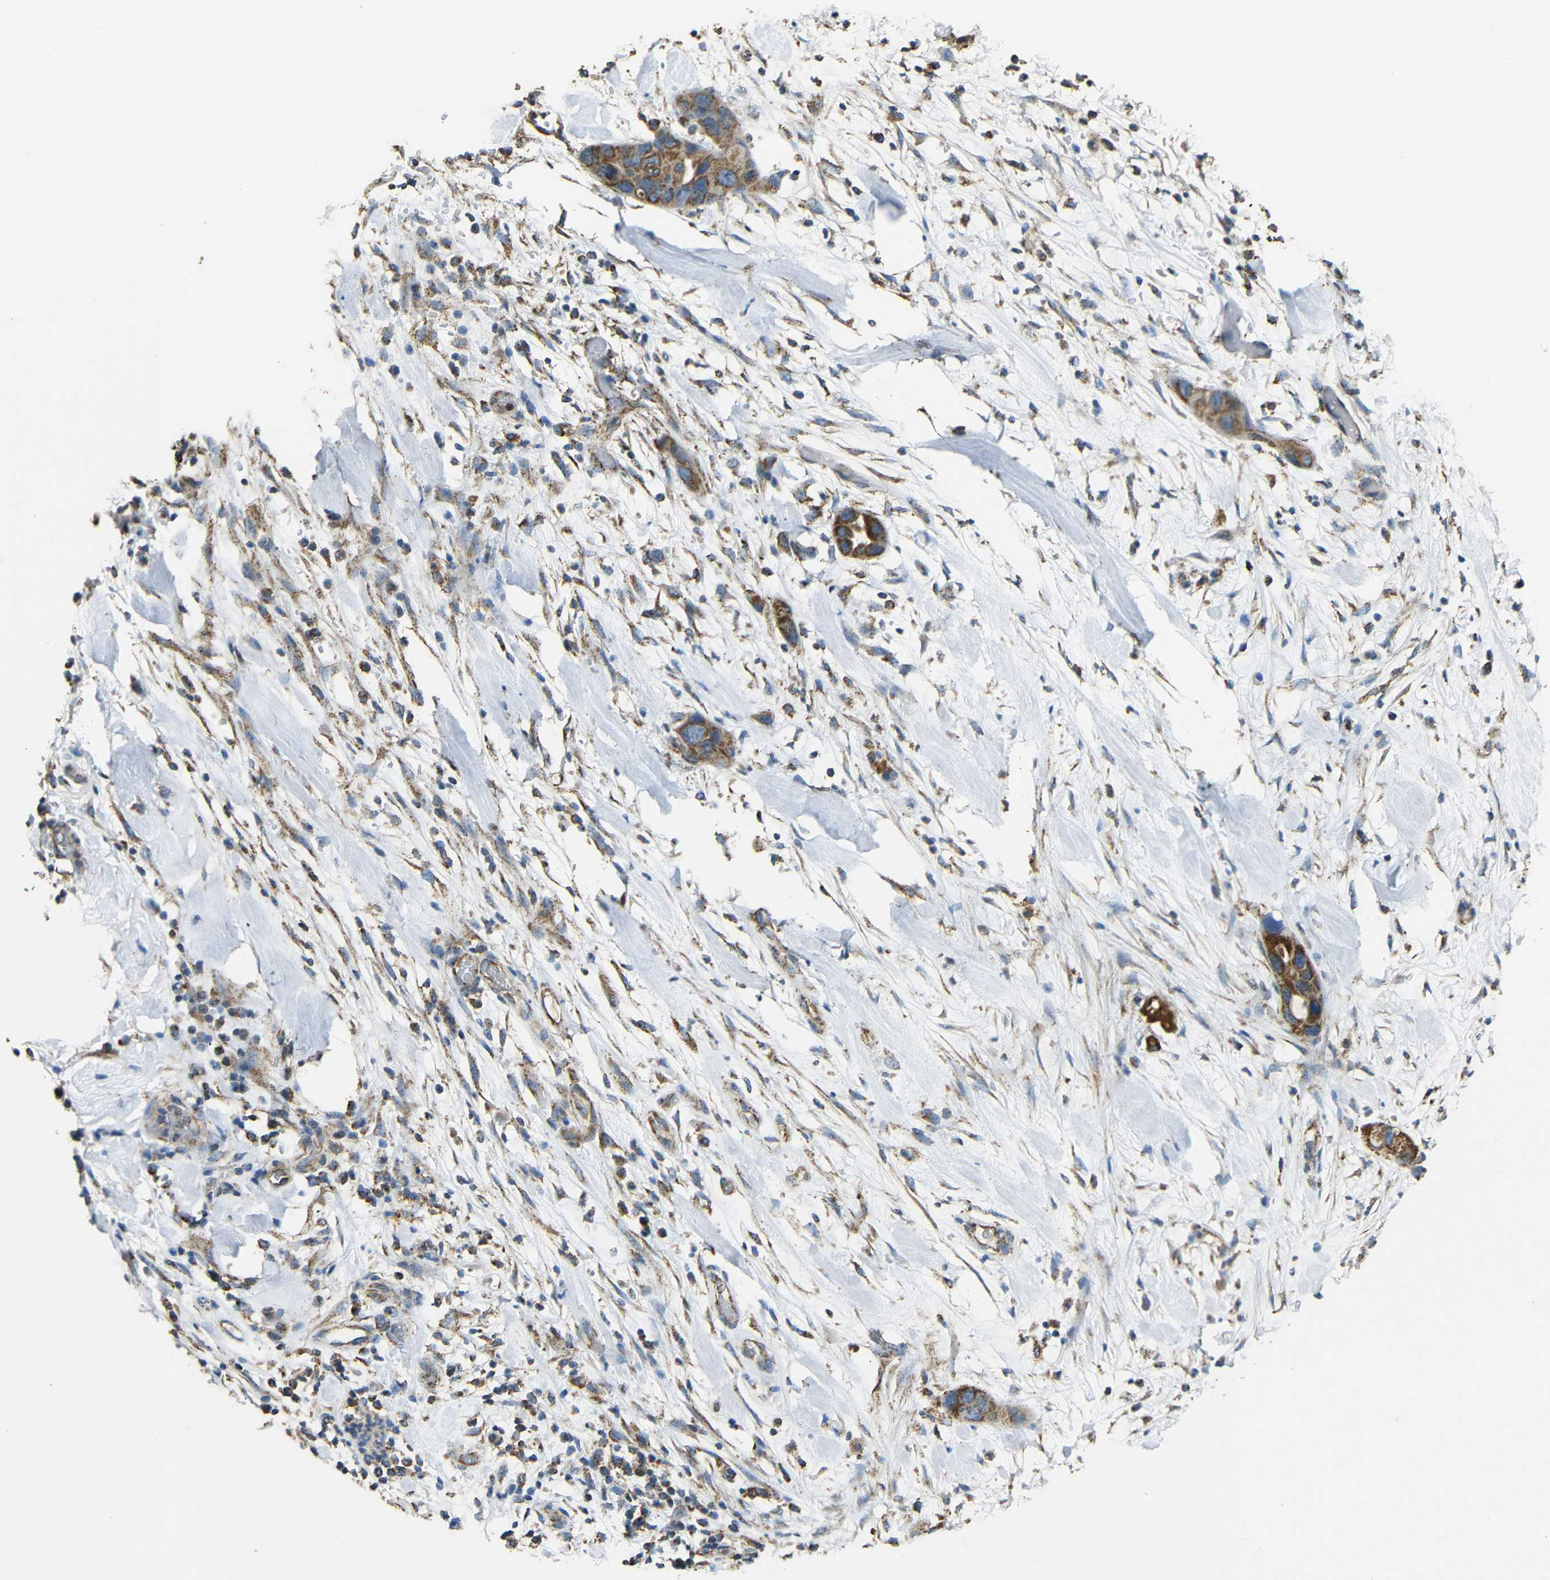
{"staining": {"intensity": "moderate", "quantity": ">75%", "location": "cytoplasmic/membranous"}, "tissue": "pancreatic cancer", "cell_type": "Tumor cells", "image_type": "cancer", "snomed": [{"axis": "morphology", "description": "Adenocarcinoma, NOS"}, {"axis": "topography", "description": "Pancreas"}], "caption": "Brown immunohistochemical staining in pancreatic cancer demonstrates moderate cytoplasmic/membranous expression in approximately >75% of tumor cells.", "gene": "NR3C2", "patient": {"sex": "female", "age": 71}}